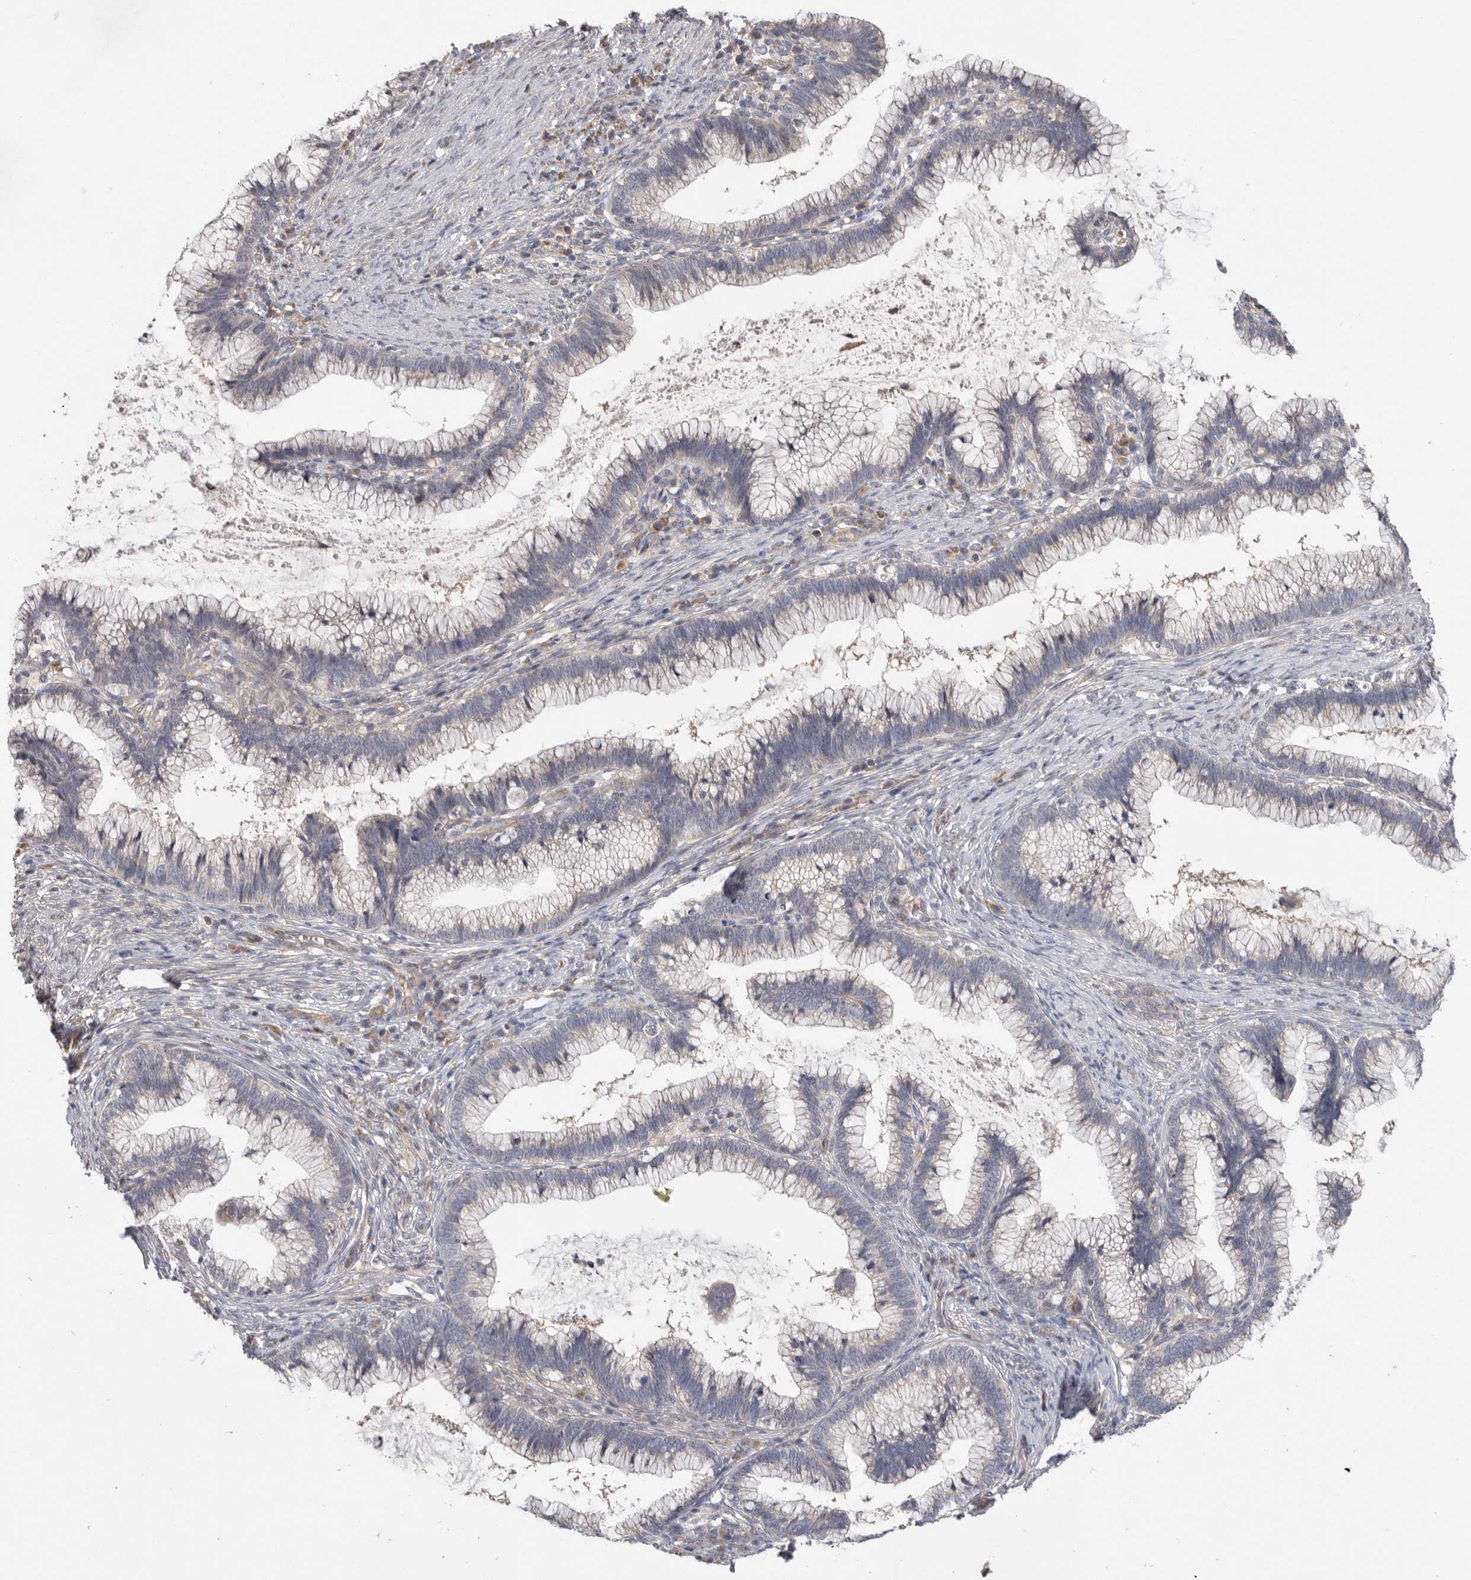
{"staining": {"intensity": "negative", "quantity": "none", "location": "none"}, "tissue": "cervical cancer", "cell_type": "Tumor cells", "image_type": "cancer", "snomed": [{"axis": "morphology", "description": "Adenocarcinoma, NOS"}, {"axis": "topography", "description": "Cervix"}], "caption": "Tumor cells are negative for protein expression in human adenocarcinoma (cervical).", "gene": "MTFR1L", "patient": {"sex": "female", "age": 36}}